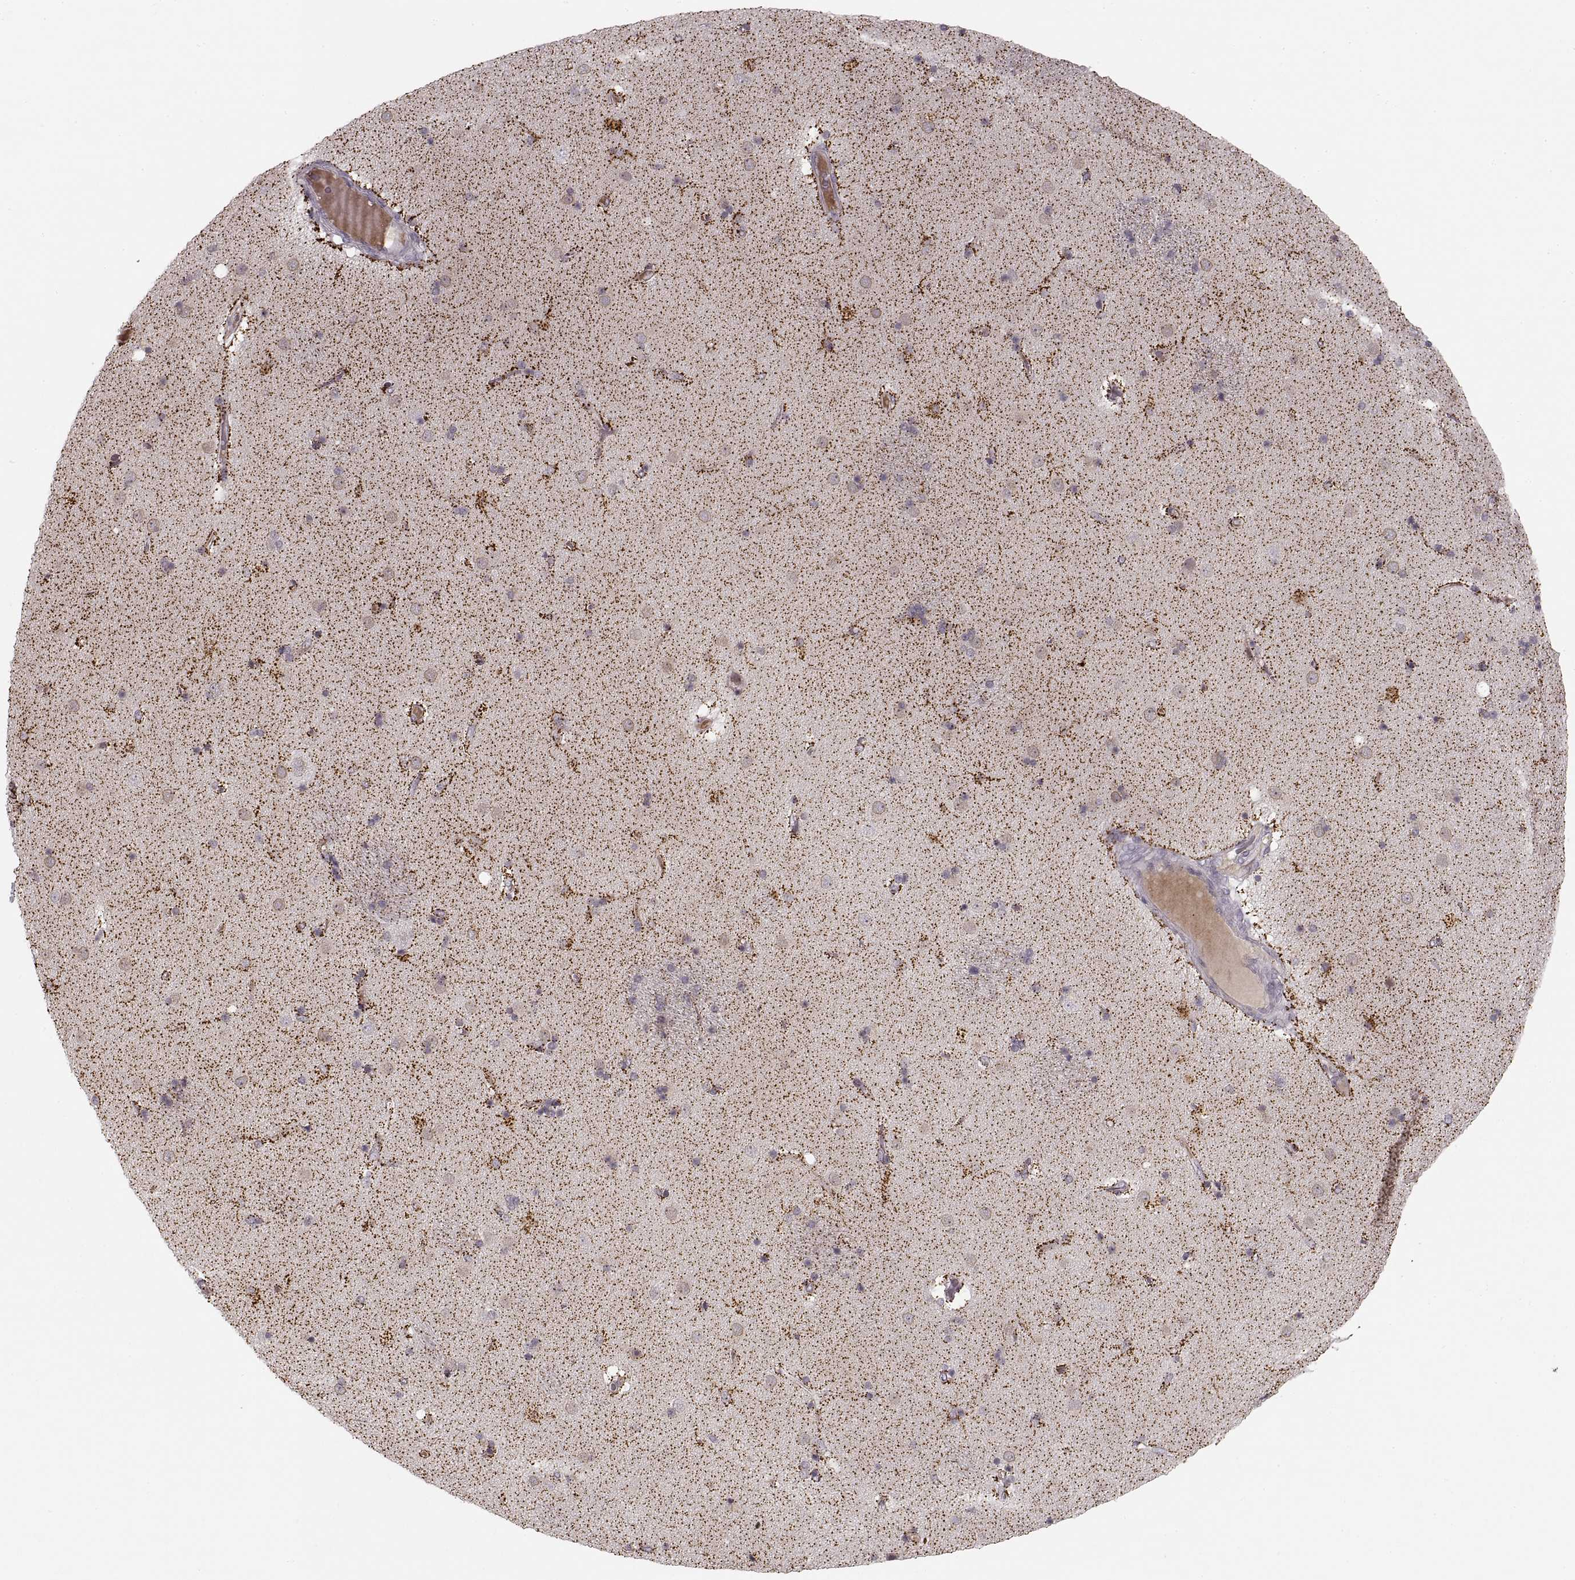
{"staining": {"intensity": "strong", "quantity": "<25%", "location": "cytoplasmic/membranous"}, "tissue": "caudate", "cell_type": "Glial cells", "image_type": "normal", "snomed": [{"axis": "morphology", "description": "Normal tissue, NOS"}, {"axis": "topography", "description": "Lateral ventricle wall"}], "caption": "IHC staining of benign caudate, which shows medium levels of strong cytoplasmic/membranous expression in about <25% of glial cells indicating strong cytoplasmic/membranous protein positivity. The staining was performed using DAB (brown) for protein detection and nuclei were counterstained in hematoxylin (blue).", "gene": "ASIC3", "patient": {"sex": "male", "age": 54}}